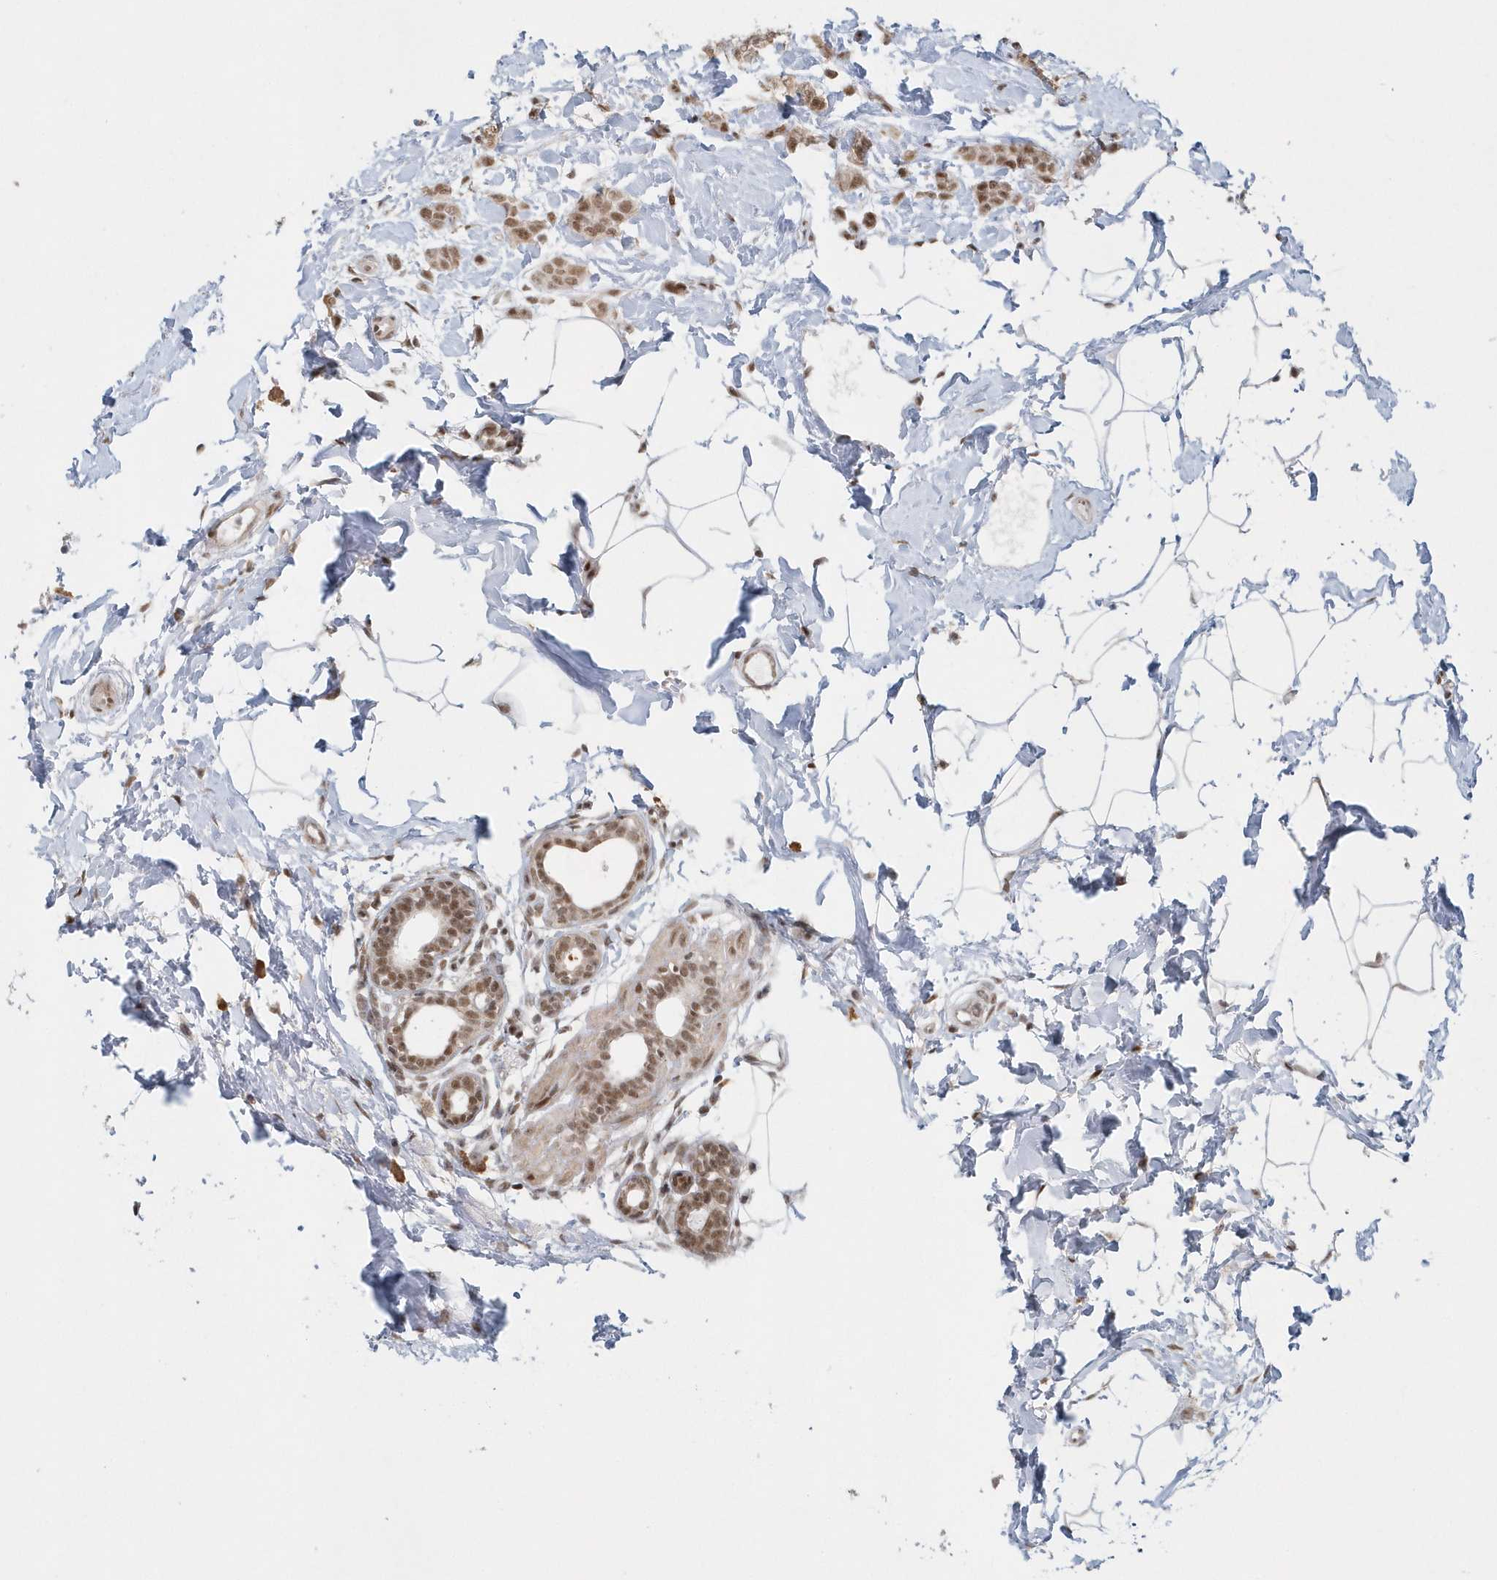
{"staining": {"intensity": "moderate", "quantity": ">75%", "location": "nuclear"}, "tissue": "breast cancer", "cell_type": "Tumor cells", "image_type": "cancer", "snomed": [{"axis": "morphology", "description": "Lobular carcinoma, in situ"}, {"axis": "morphology", "description": "Lobular carcinoma"}, {"axis": "topography", "description": "Breast"}], "caption": "Immunohistochemistry of human lobular carcinoma in situ (breast) exhibits medium levels of moderate nuclear positivity in approximately >75% of tumor cells.", "gene": "YTHDC1", "patient": {"sex": "female", "age": 41}}